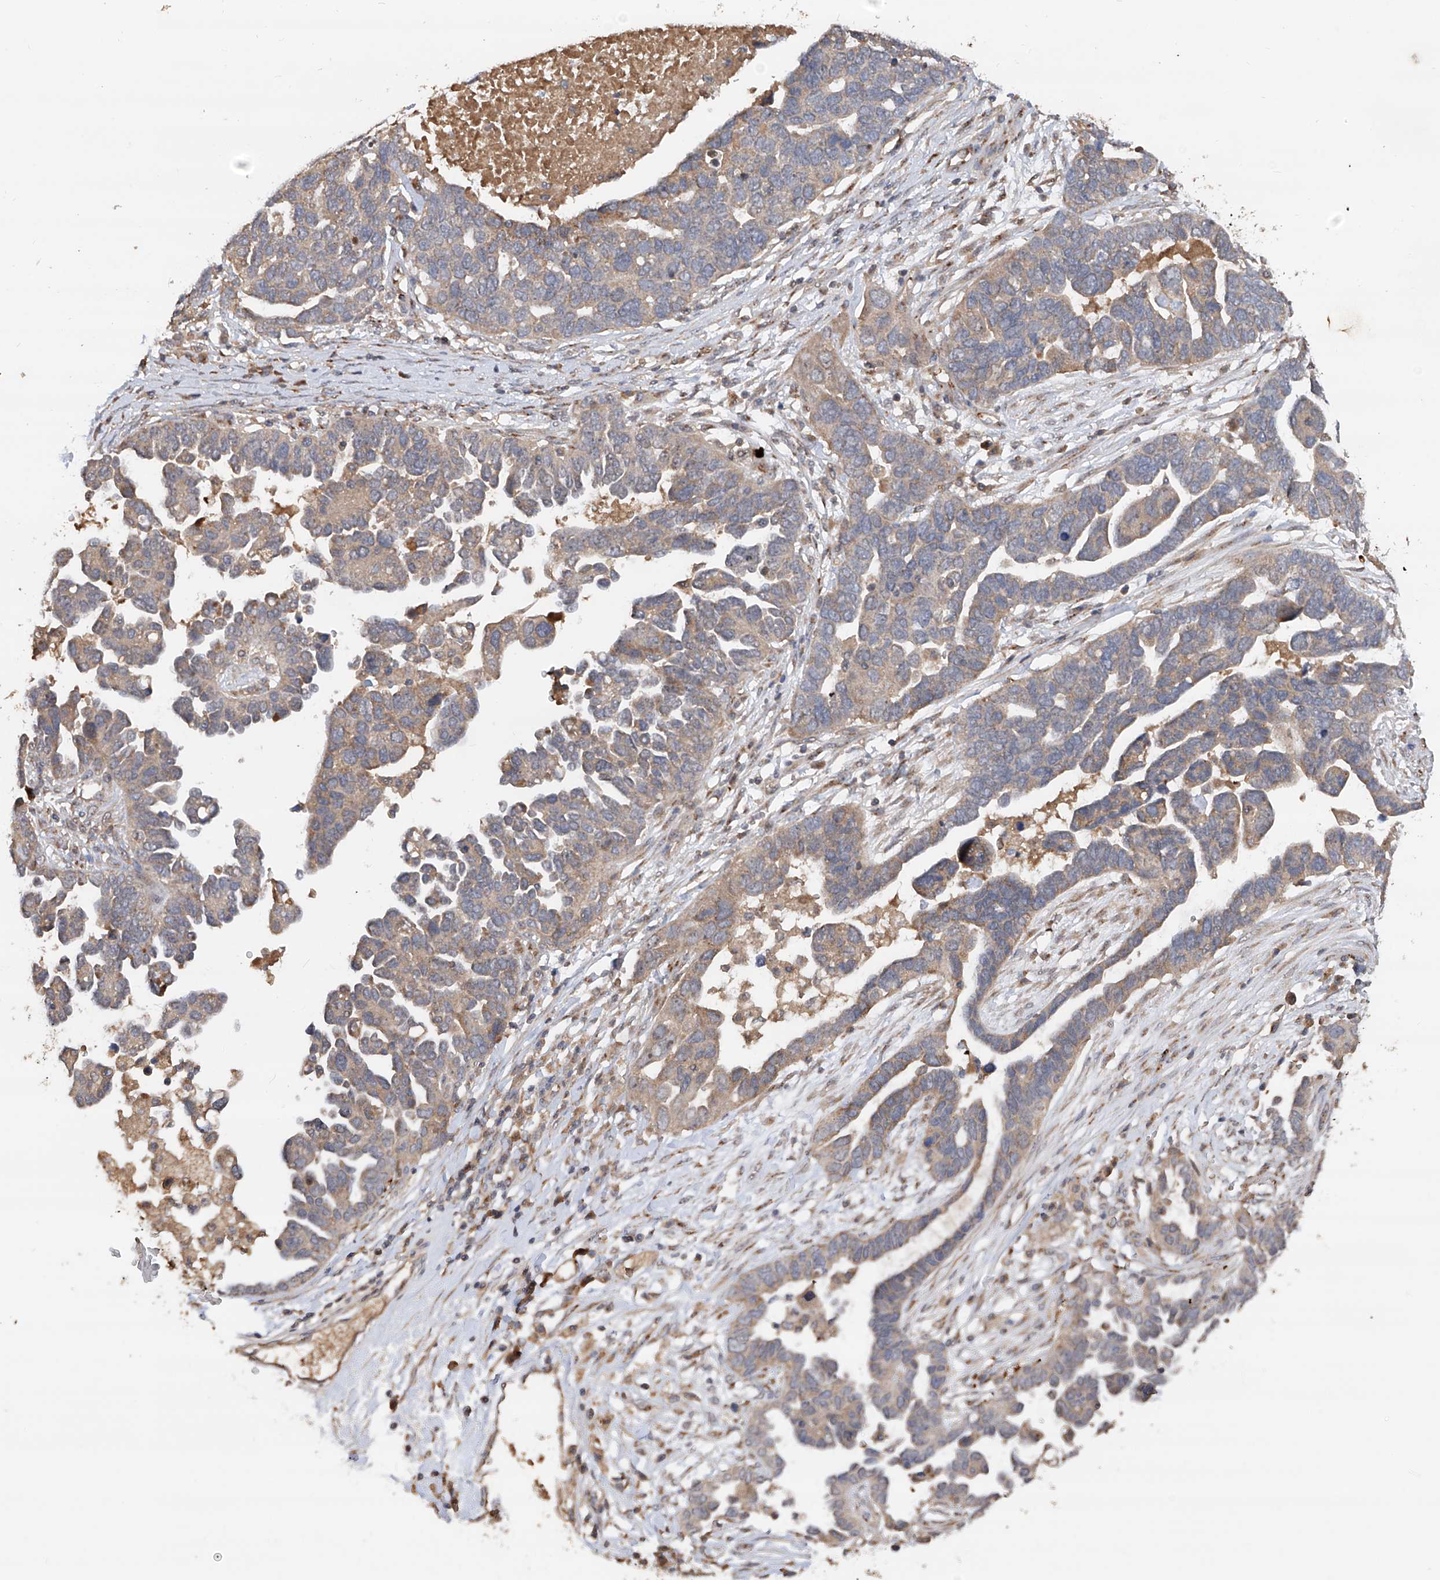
{"staining": {"intensity": "weak", "quantity": ">75%", "location": "cytoplasmic/membranous"}, "tissue": "ovarian cancer", "cell_type": "Tumor cells", "image_type": "cancer", "snomed": [{"axis": "morphology", "description": "Cystadenocarcinoma, serous, NOS"}, {"axis": "topography", "description": "Ovary"}], "caption": "Serous cystadenocarcinoma (ovarian) stained with DAB (3,3'-diaminobenzidine) immunohistochemistry (IHC) demonstrates low levels of weak cytoplasmic/membranous expression in about >75% of tumor cells.", "gene": "EDN1", "patient": {"sex": "female", "age": 54}}